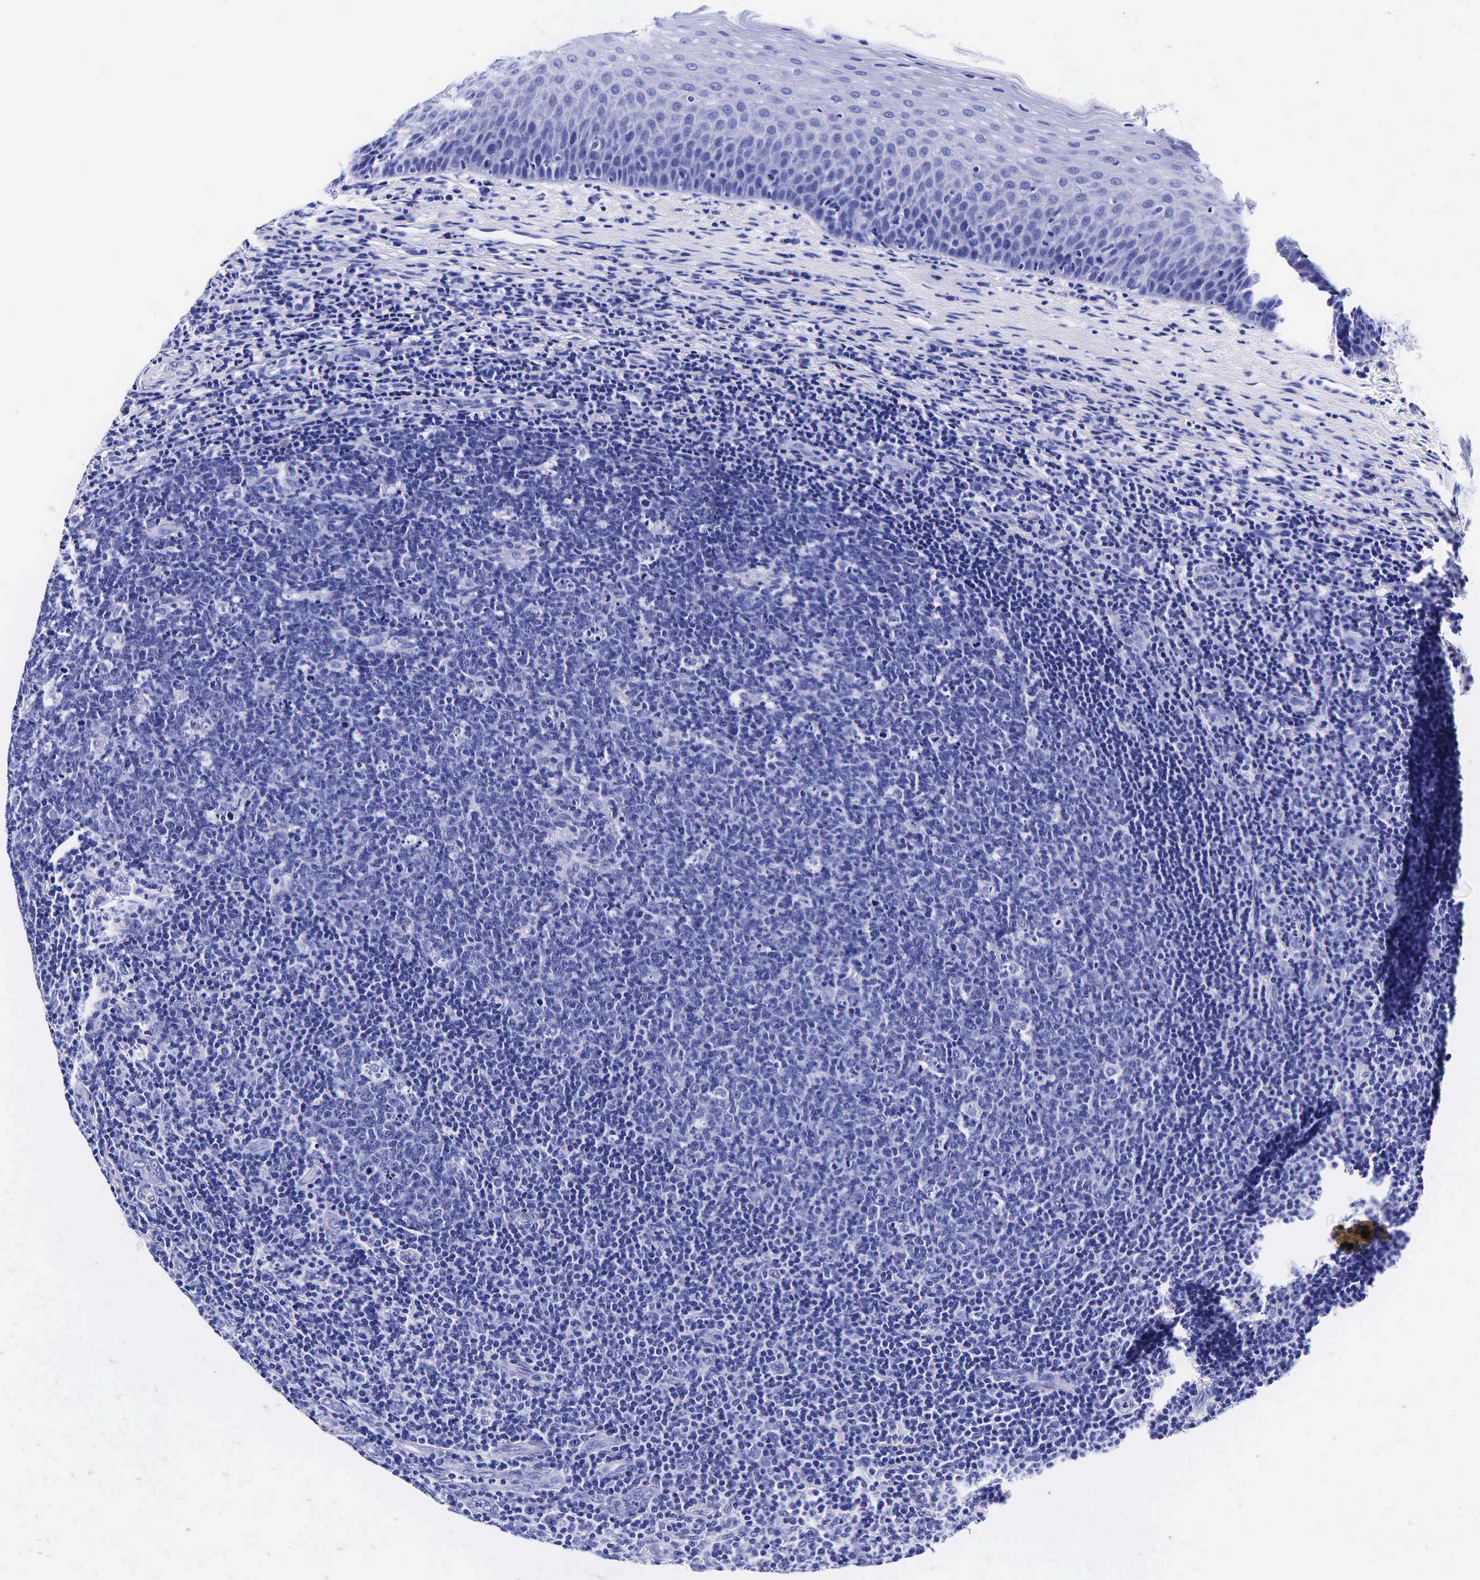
{"staining": {"intensity": "negative", "quantity": "none", "location": "none"}, "tissue": "tonsil", "cell_type": "Germinal center cells", "image_type": "normal", "snomed": [{"axis": "morphology", "description": "Normal tissue, NOS"}, {"axis": "topography", "description": "Tonsil"}], "caption": "Protein analysis of benign tonsil demonstrates no significant expression in germinal center cells.", "gene": "GAST", "patient": {"sex": "male", "age": 6}}